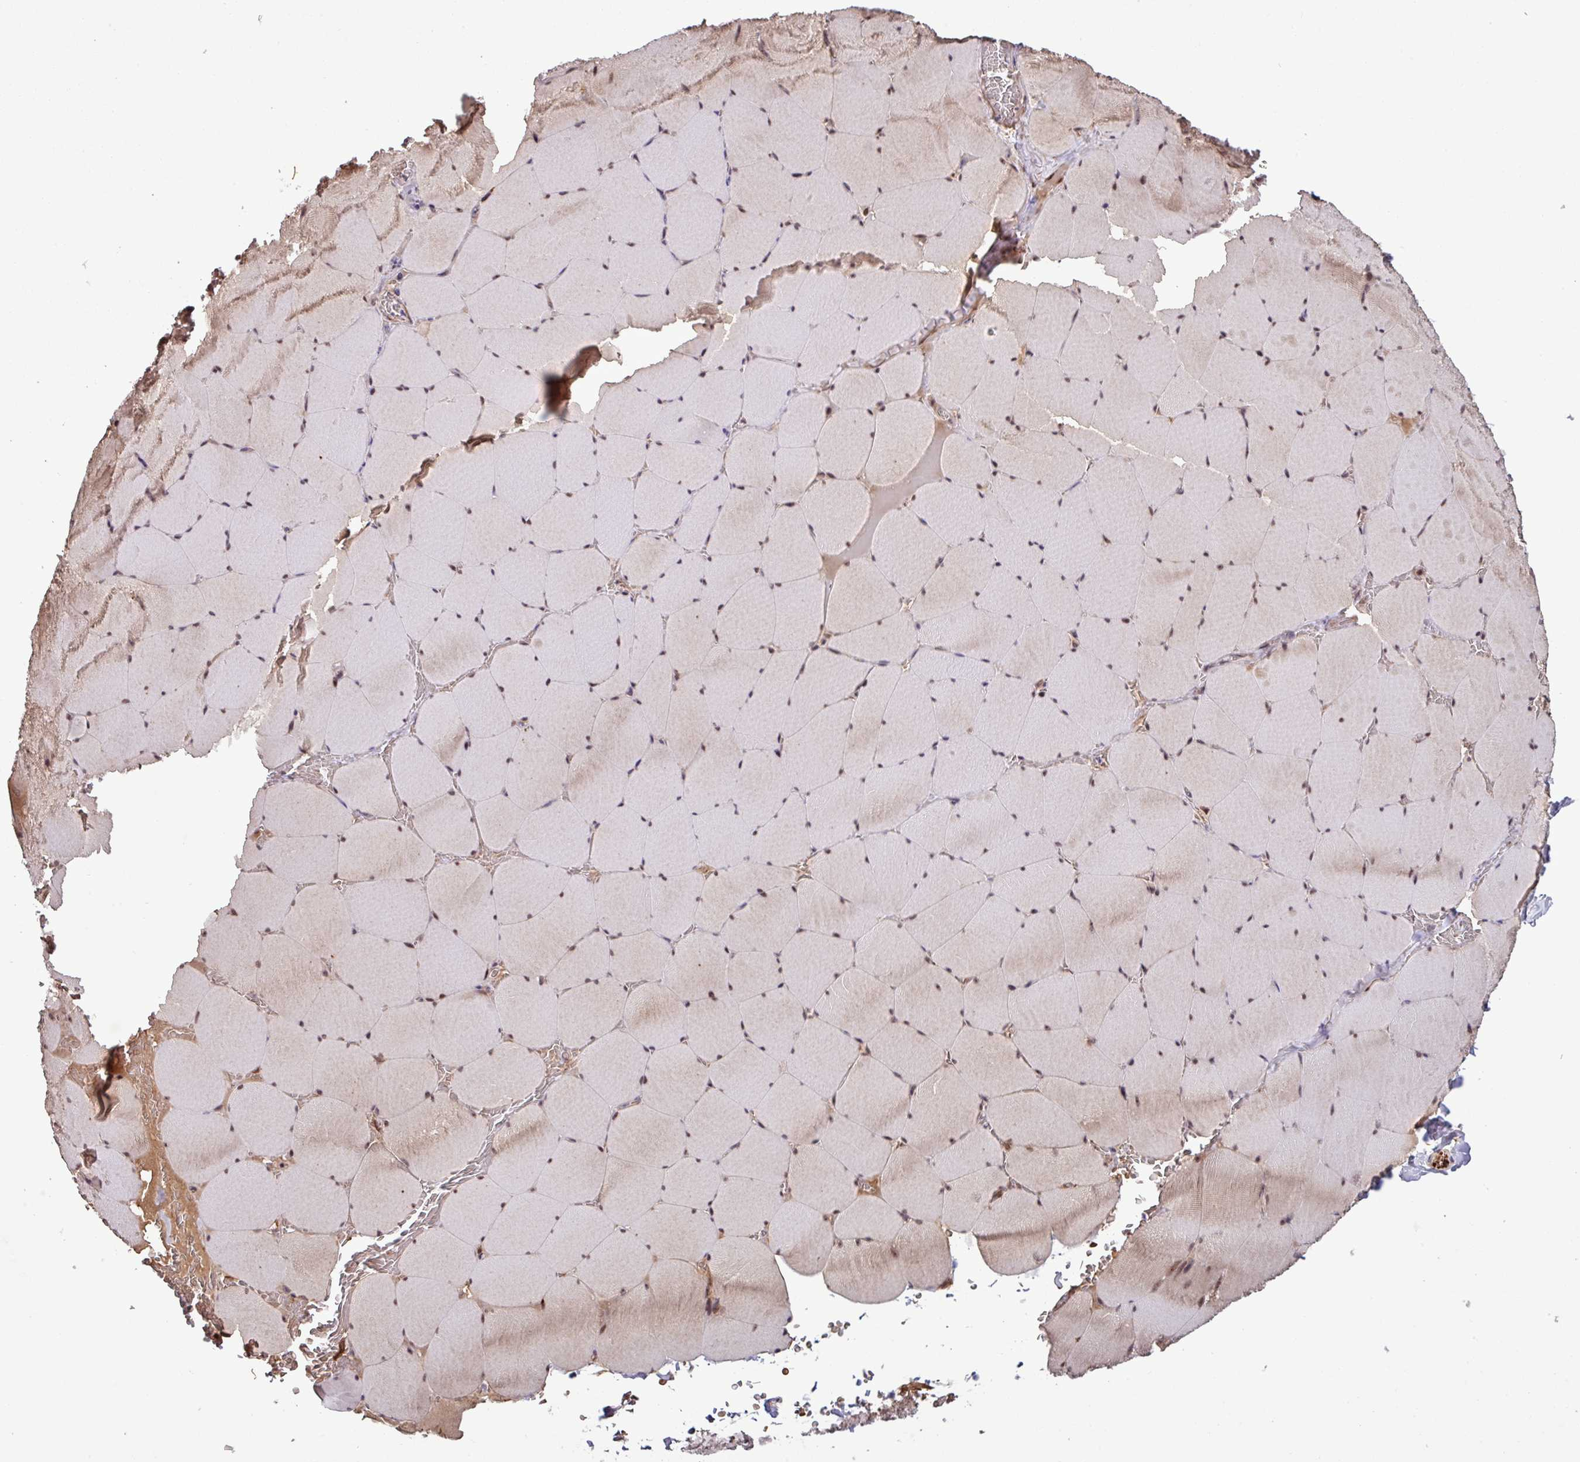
{"staining": {"intensity": "weak", "quantity": "25%-75%", "location": "cytoplasmic/membranous"}, "tissue": "skeletal muscle", "cell_type": "Myocytes", "image_type": "normal", "snomed": [{"axis": "morphology", "description": "Normal tissue, NOS"}, {"axis": "topography", "description": "Skeletal muscle"}, {"axis": "topography", "description": "Head-Neck"}], "caption": "Skeletal muscle stained for a protein shows weak cytoplasmic/membranous positivity in myocytes. (Brightfield microscopy of DAB IHC at high magnification).", "gene": "C7orf50", "patient": {"sex": "male", "age": 66}}